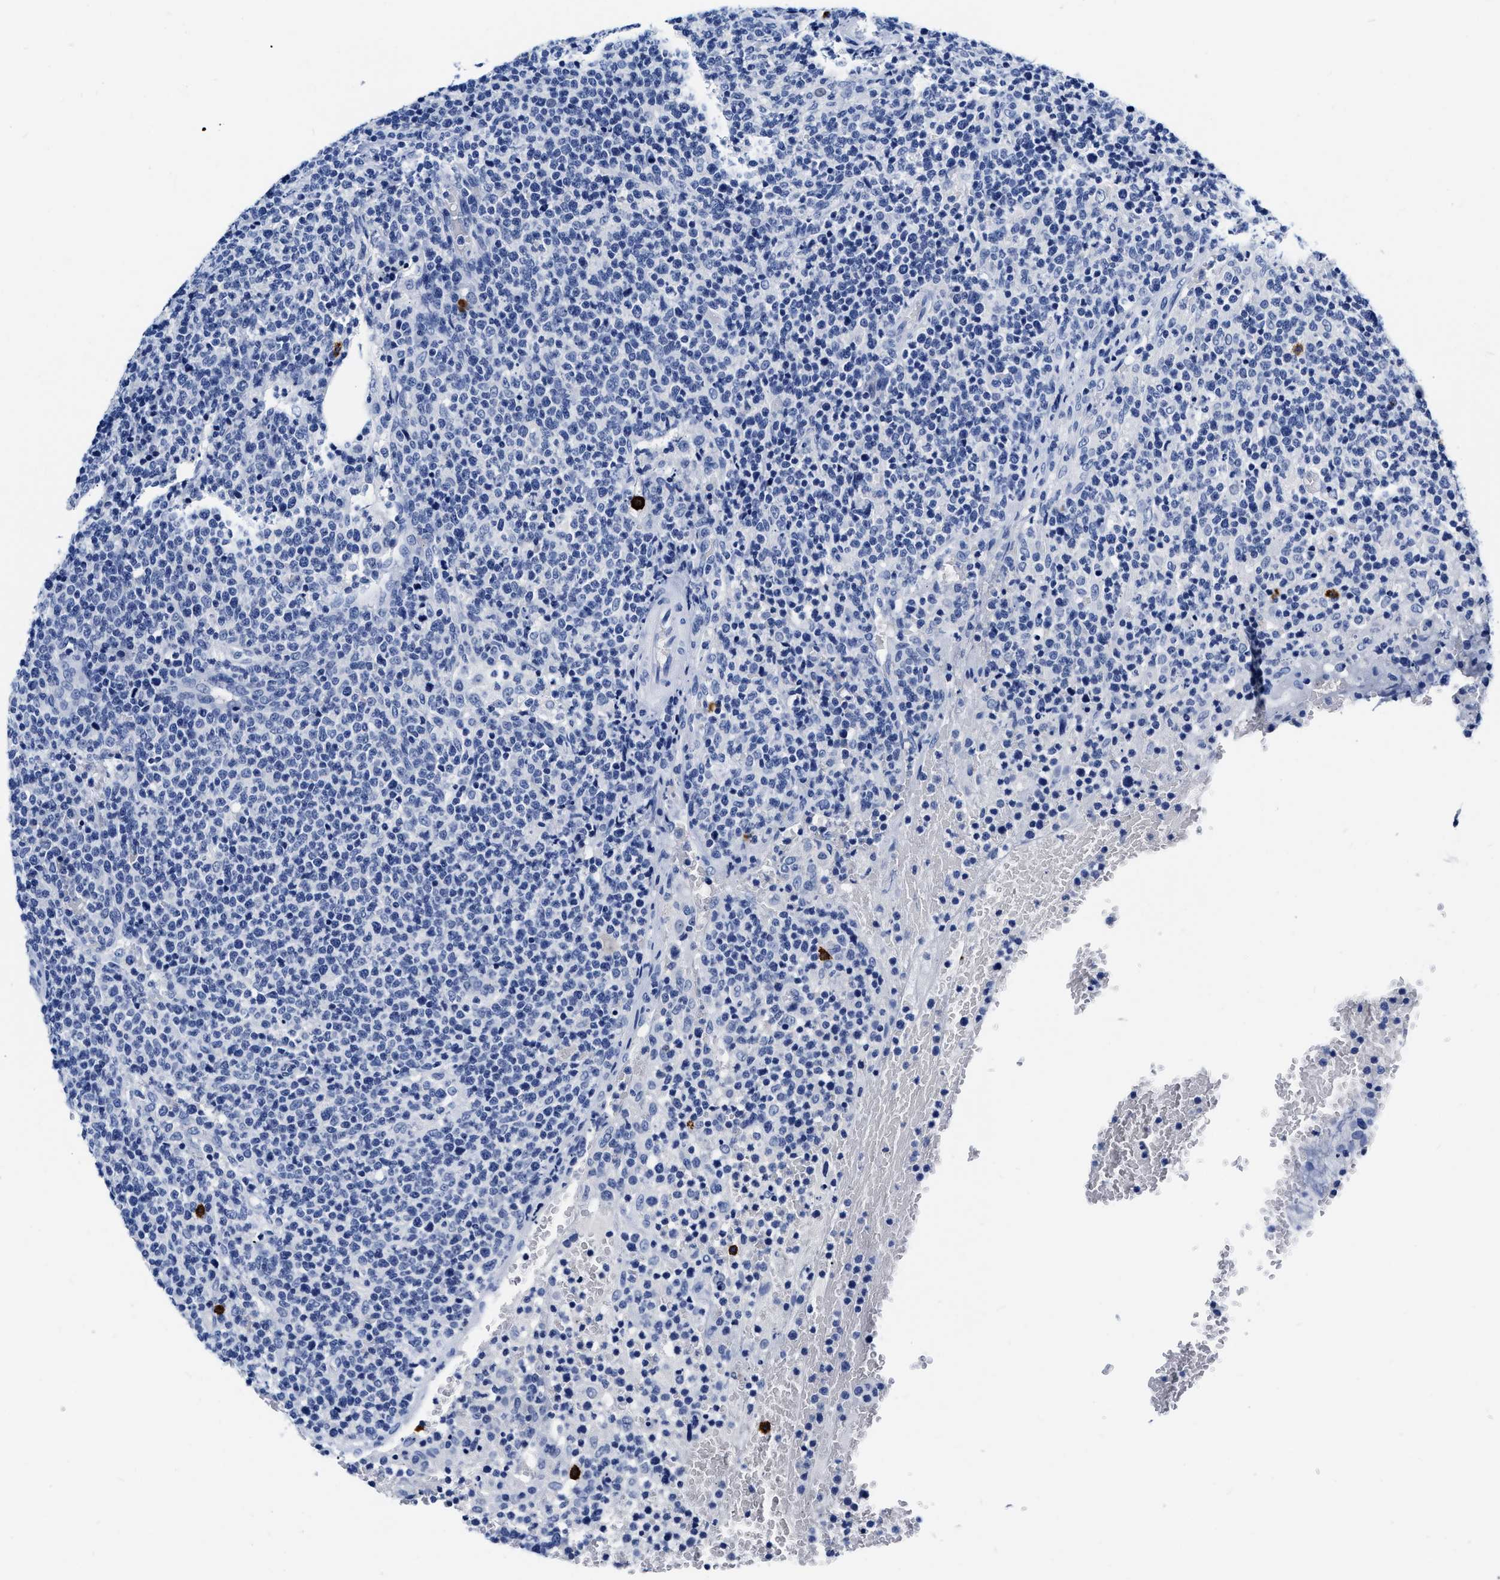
{"staining": {"intensity": "negative", "quantity": "none", "location": "none"}, "tissue": "lymphoma", "cell_type": "Tumor cells", "image_type": "cancer", "snomed": [{"axis": "morphology", "description": "Malignant lymphoma, non-Hodgkin's type, High grade"}, {"axis": "topography", "description": "Lymph node"}], "caption": "Immunohistochemistry of human high-grade malignant lymphoma, non-Hodgkin's type exhibits no expression in tumor cells. The staining was performed using DAB to visualize the protein expression in brown, while the nuclei were stained in blue with hematoxylin (Magnification: 20x).", "gene": "CER1", "patient": {"sex": "male", "age": 61}}